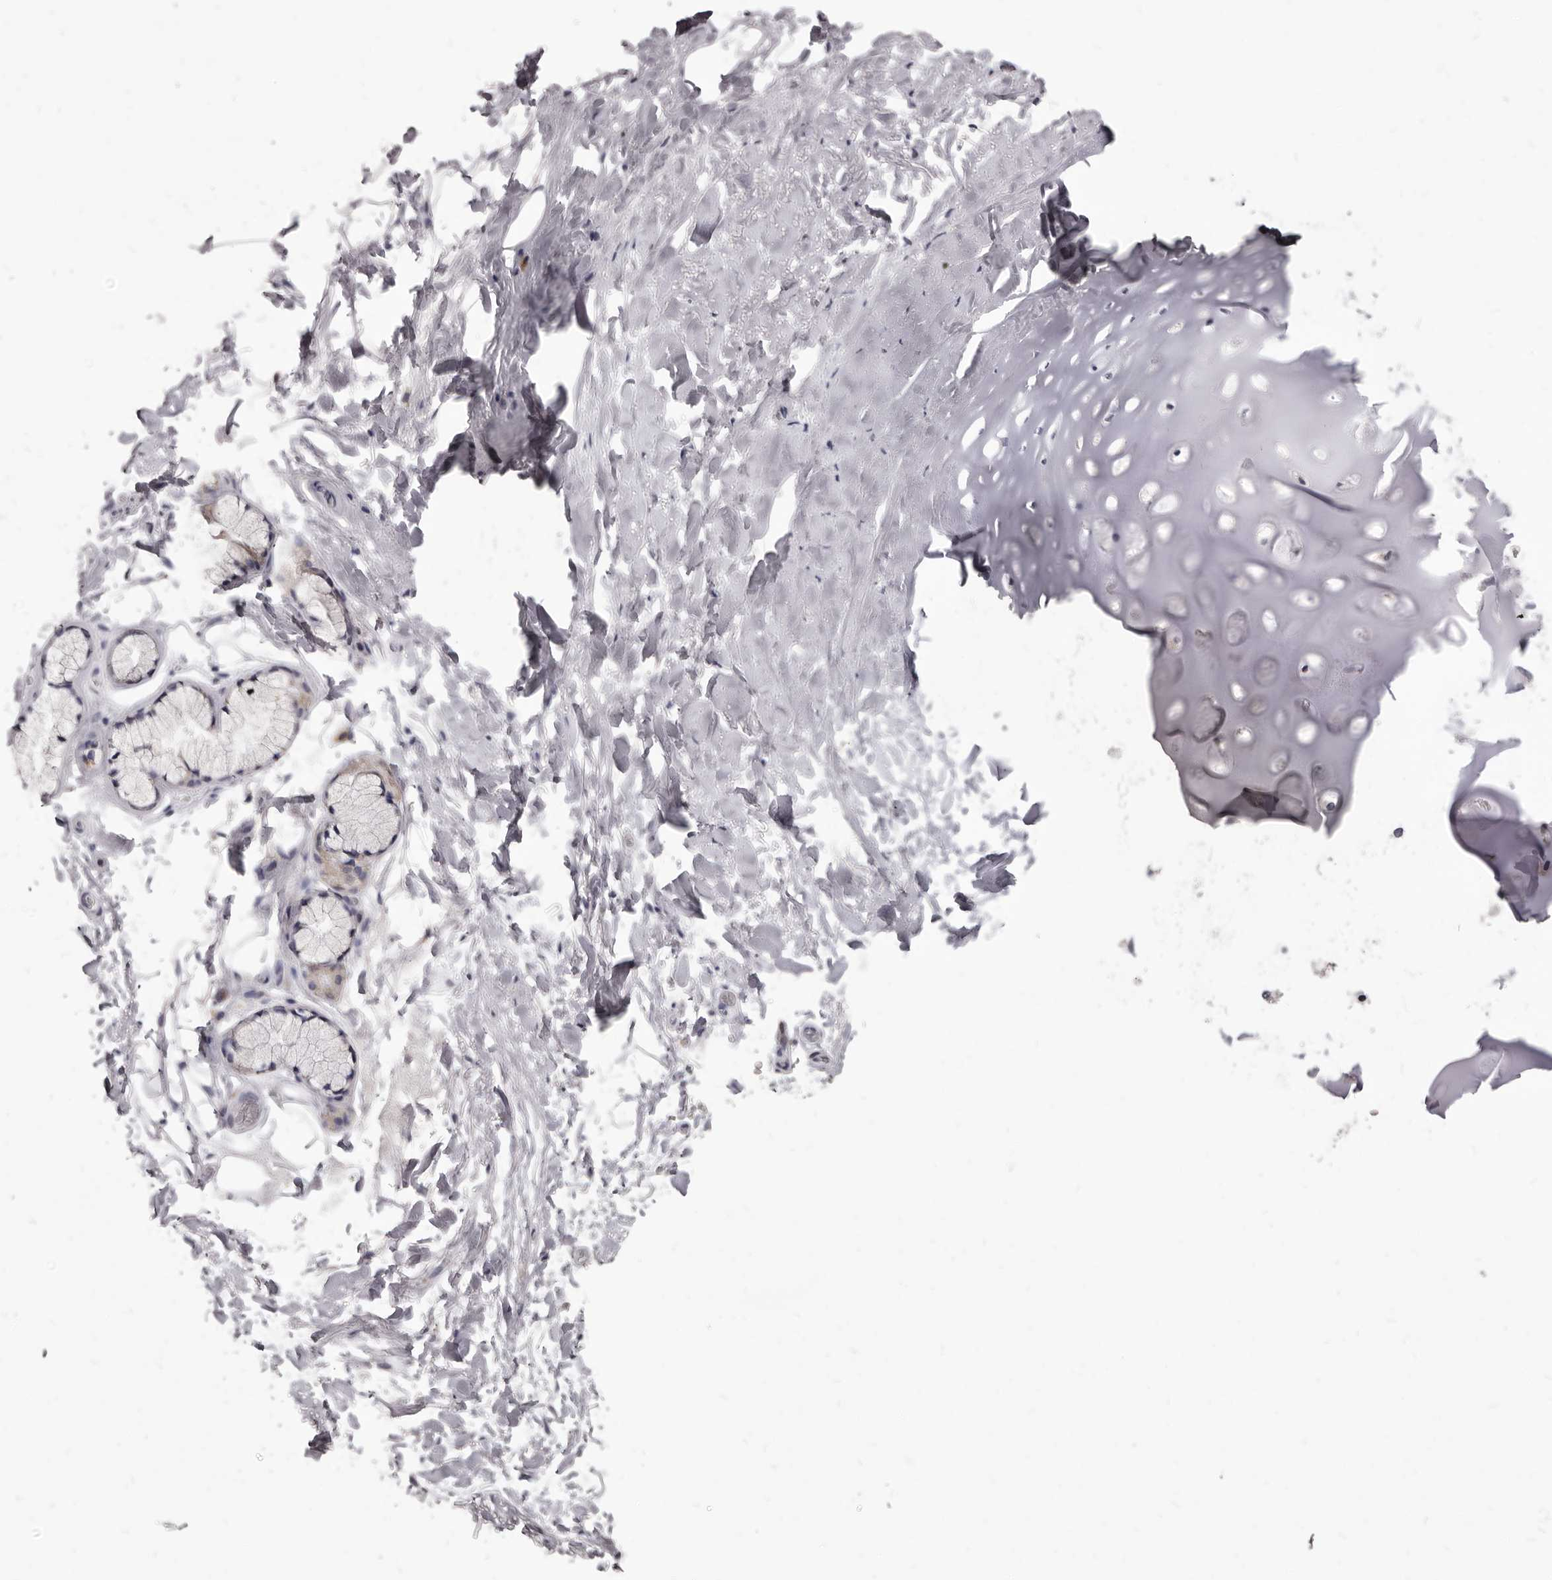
{"staining": {"intensity": "negative", "quantity": "none", "location": "none"}, "tissue": "adipose tissue", "cell_type": "Adipocytes", "image_type": "normal", "snomed": [{"axis": "morphology", "description": "Normal tissue, NOS"}, {"axis": "topography", "description": "Cartilage tissue"}], "caption": "Histopathology image shows no significant protein expression in adipocytes of benign adipose tissue. Nuclei are stained in blue.", "gene": "PI4K2A", "patient": {"sex": "female", "age": 63}}